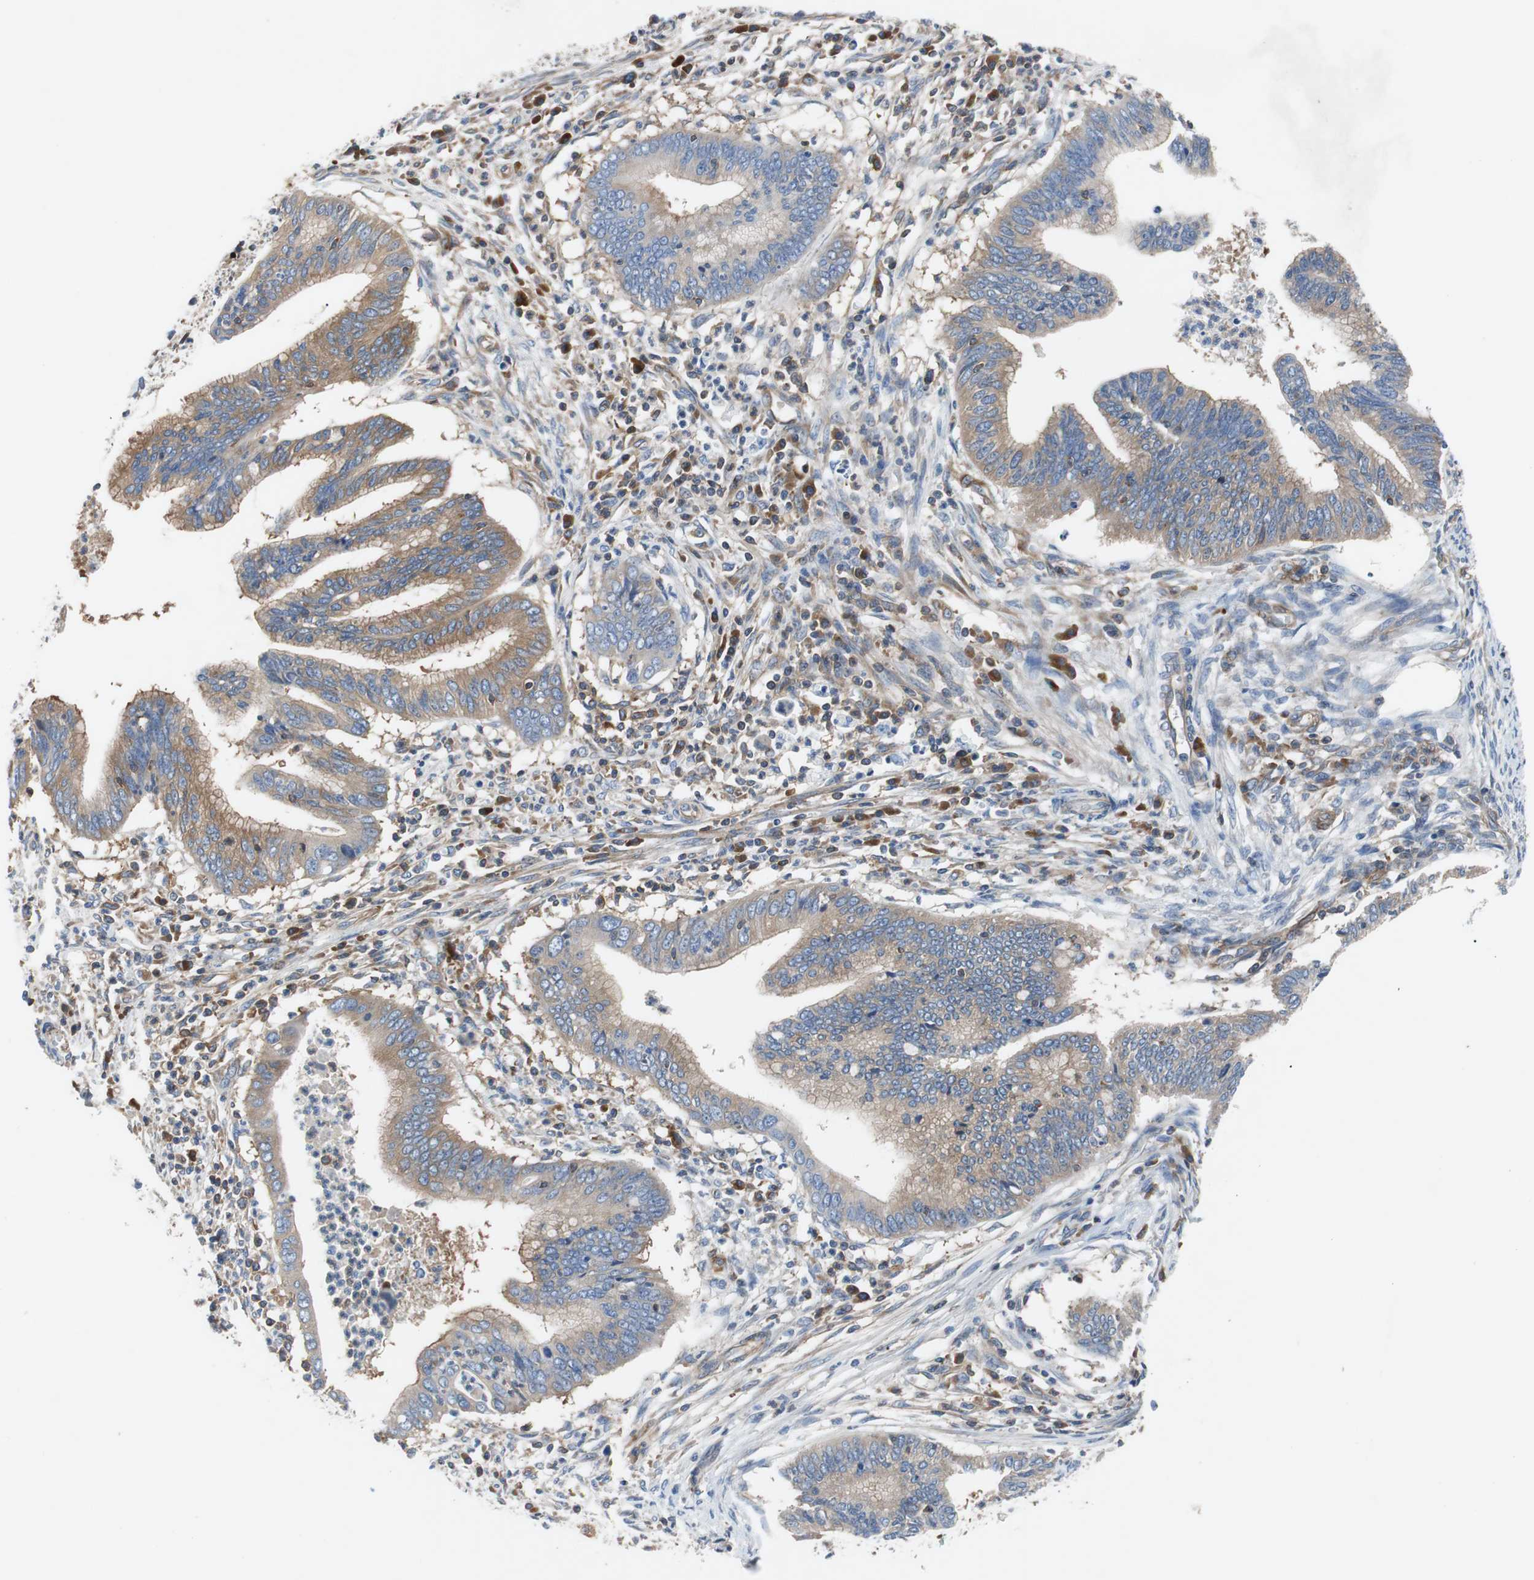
{"staining": {"intensity": "moderate", "quantity": "25%-75%", "location": "cytoplasmic/membranous"}, "tissue": "cervical cancer", "cell_type": "Tumor cells", "image_type": "cancer", "snomed": [{"axis": "morphology", "description": "Adenocarcinoma, NOS"}, {"axis": "topography", "description": "Cervix"}], "caption": "Immunohistochemical staining of human cervical cancer (adenocarcinoma) displays moderate cytoplasmic/membranous protein positivity in about 25%-75% of tumor cells.", "gene": "GYS1", "patient": {"sex": "female", "age": 36}}